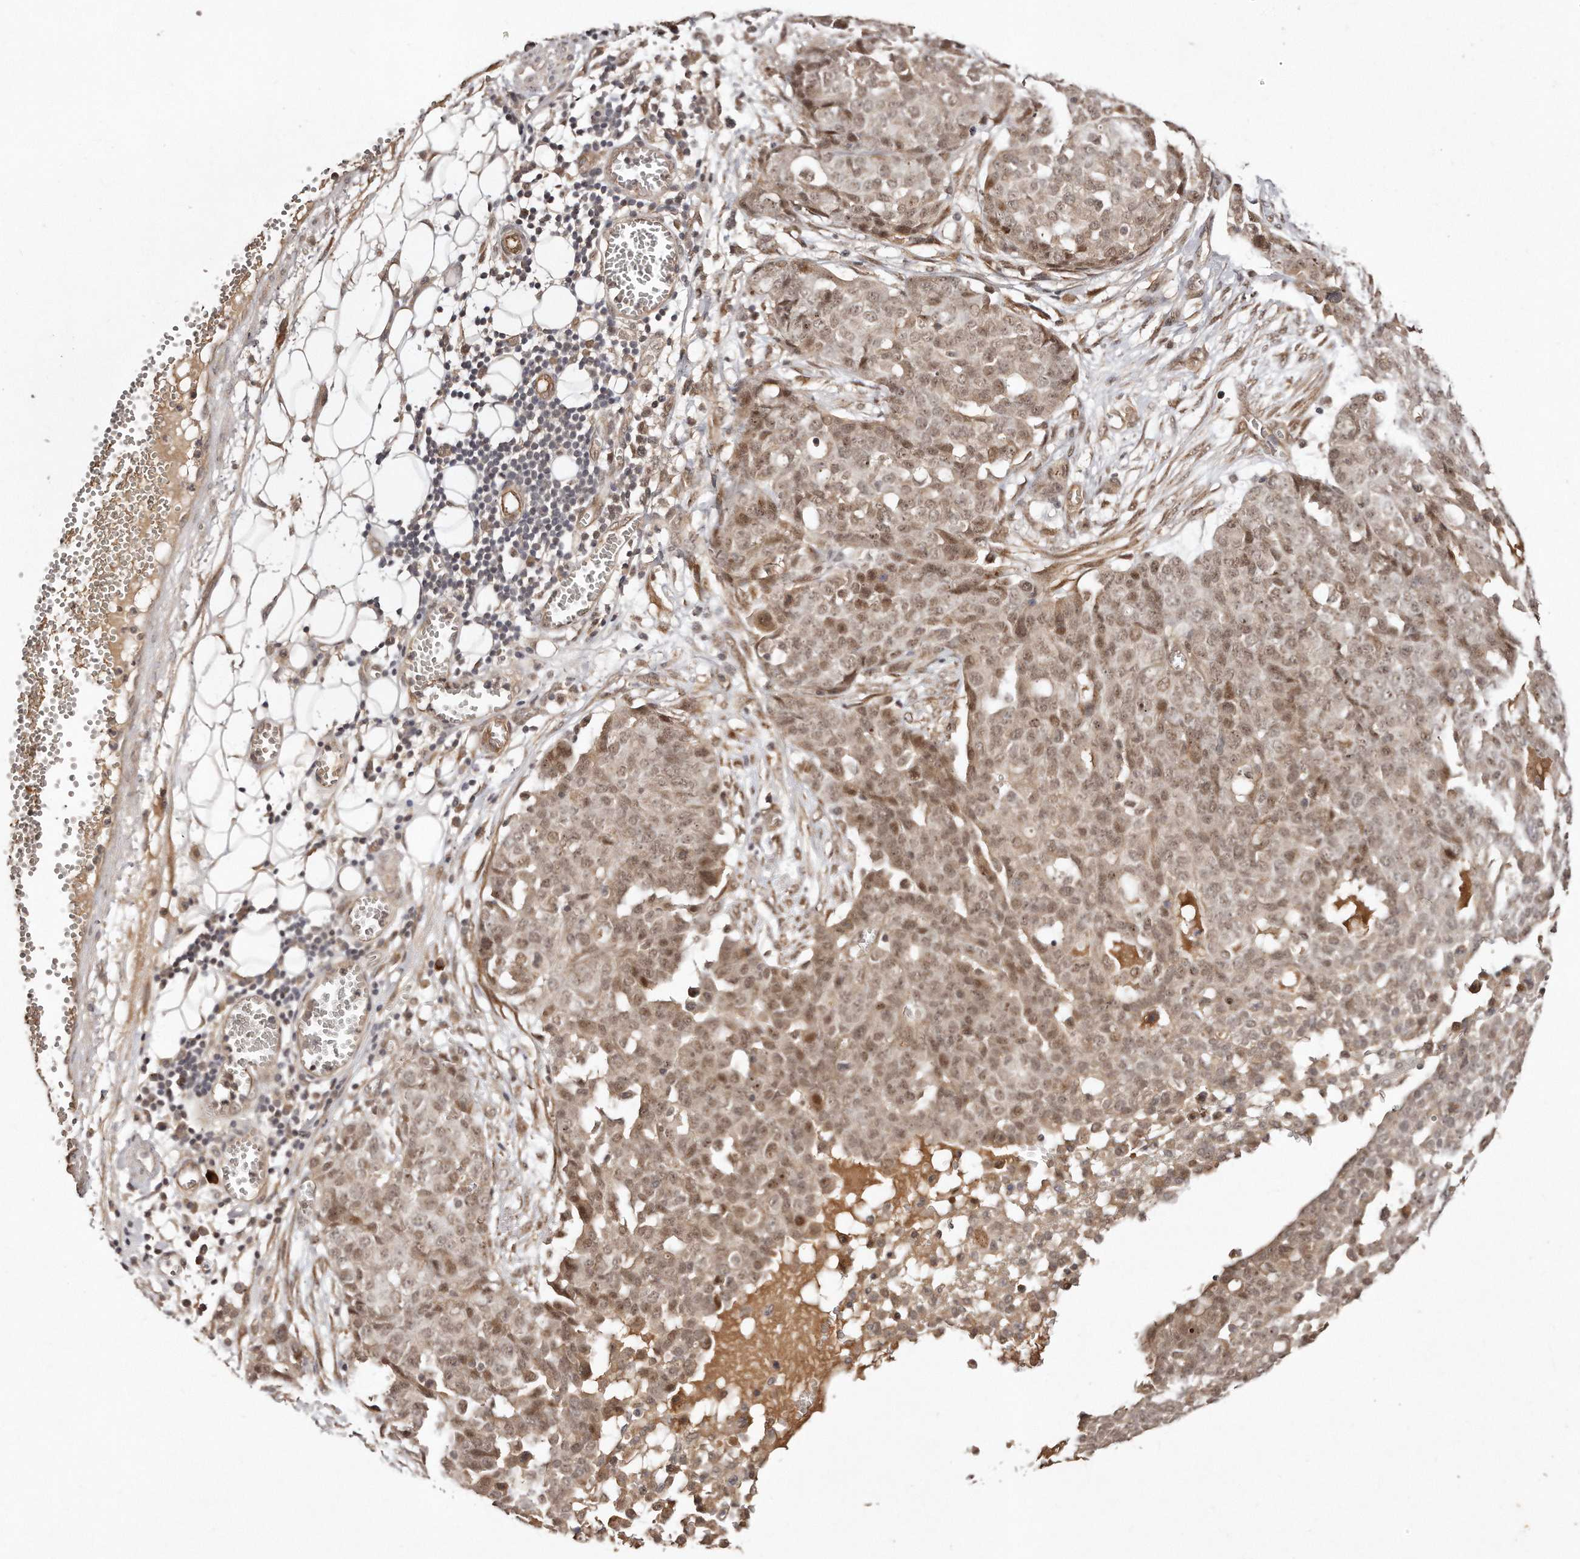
{"staining": {"intensity": "moderate", "quantity": ">75%", "location": "cytoplasmic/membranous,nuclear"}, "tissue": "ovarian cancer", "cell_type": "Tumor cells", "image_type": "cancer", "snomed": [{"axis": "morphology", "description": "Cystadenocarcinoma, serous, NOS"}, {"axis": "topography", "description": "Soft tissue"}, {"axis": "topography", "description": "Ovary"}], "caption": "This photomicrograph exhibits IHC staining of ovarian cancer, with medium moderate cytoplasmic/membranous and nuclear staining in about >75% of tumor cells.", "gene": "SOX4", "patient": {"sex": "female", "age": 57}}